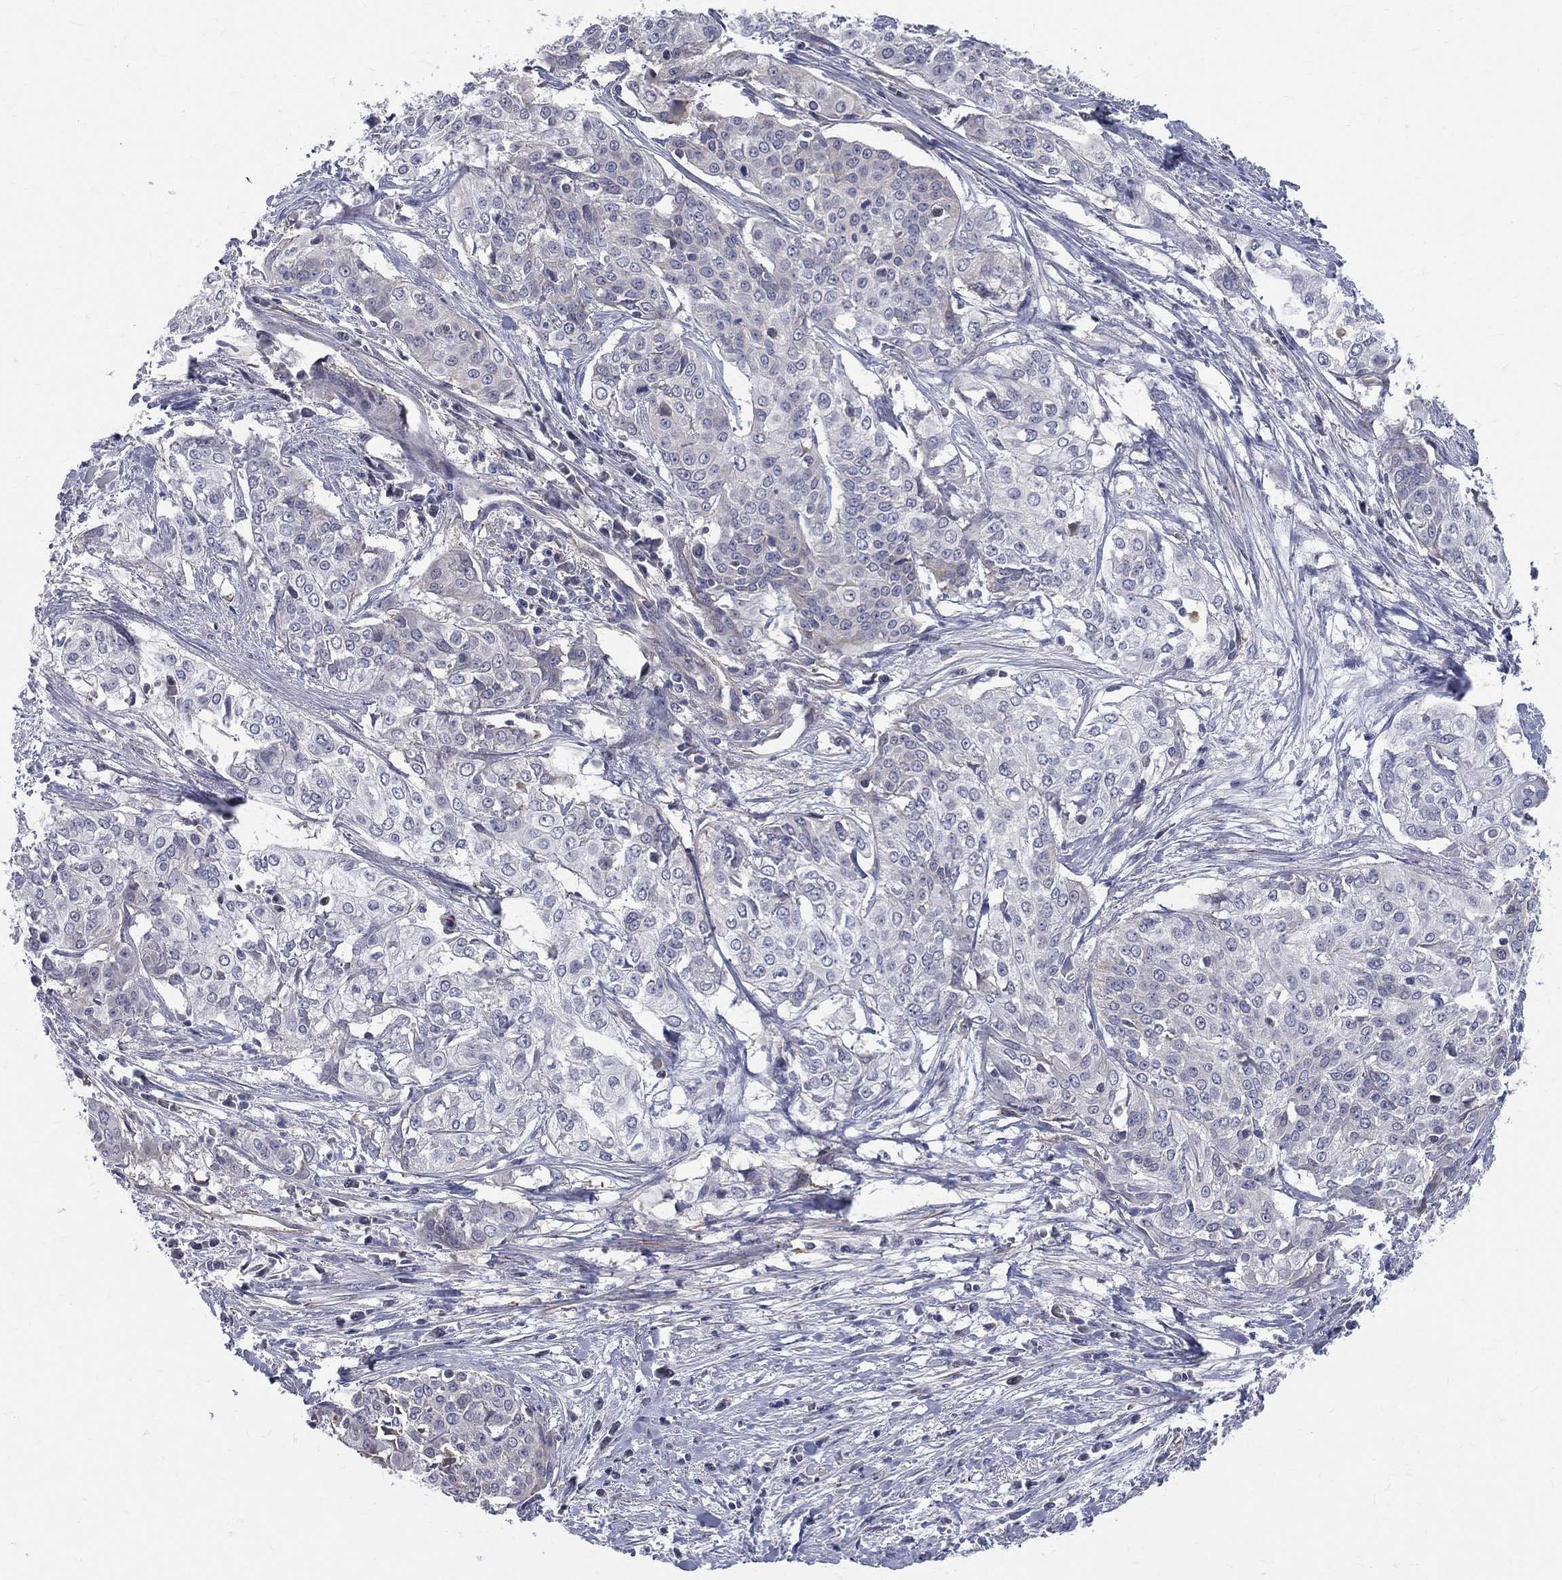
{"staining": {"intensity": "negative", "quantity": "none", "location": "none"}, "tissue": "cervical cancer", "cell_type": "Tumor cells", "image_type": "cancer", "snomed": [{"axis": "morphology", "description": "Squamous cell carcinoma, NOS"}, {"axis": "topography", "description": "Cervix"}], "caption": "There is no significant expression in tumor cells of squamous cell carcinoma (cervical).", "gene": "POMZP3", "patient": {"sex": "female", "age": 39}}